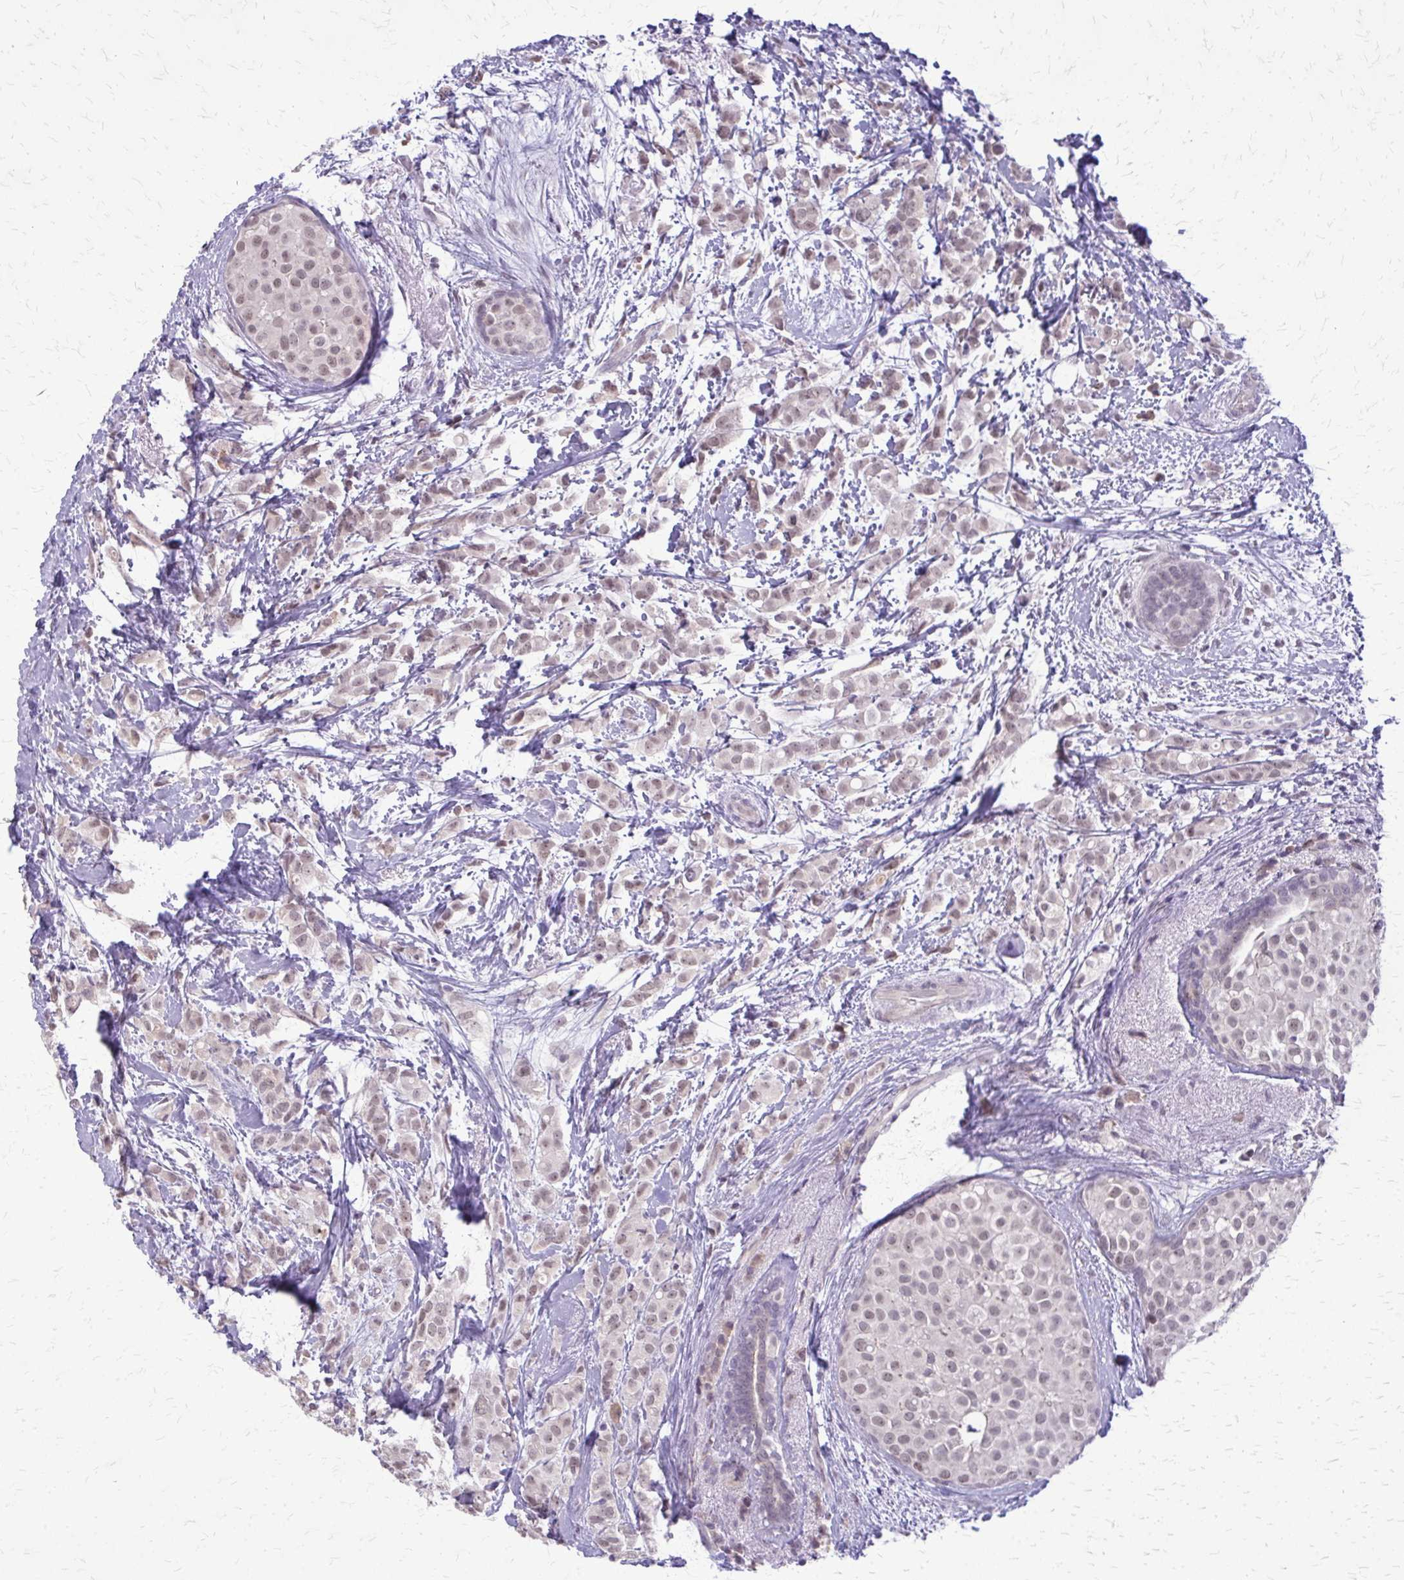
{"staining": {"intensity": "weak", "quantity": "<25%", "location": "nuclear"}, "tissue": "breast cancer", "cell_type": "Tumor cells", "image_type": "cancer", "snomed": [{"axis": "morphology", "description": "Lobular carcinoma"}, {"axis": "topography", "description": "Breast"}], "caption": "Immunohistochemistry (IHC) histopathology image of human lobular carcinoma (breast) stained for a protein (brown), which reveals no expression in tumor cells.", "gene": "PLCB1", "patient": {"sex": "female", "age": 68}}